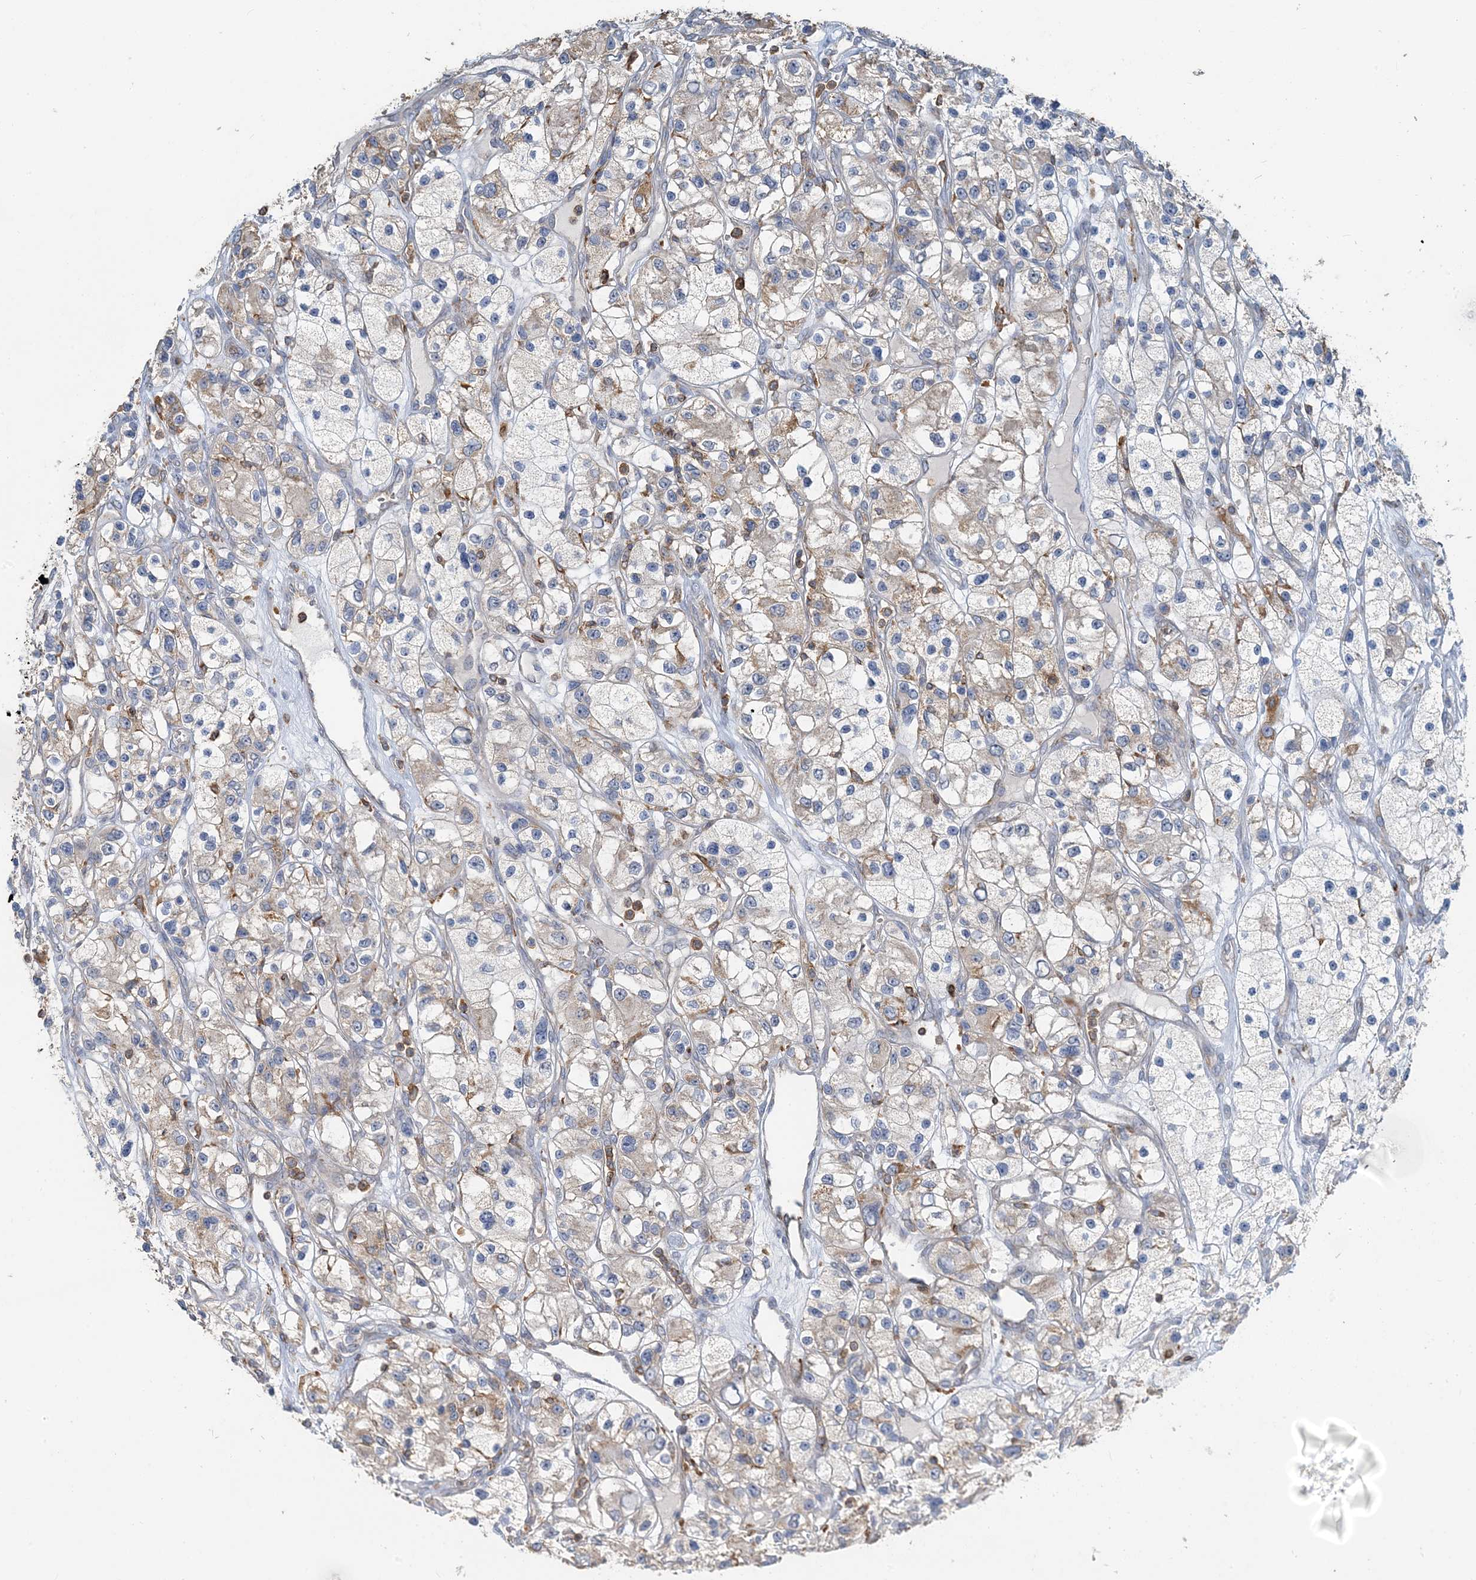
{"staining": {"intensity": "weak", "quantity": "25%-75%", "location": "cytoplasmic/membranous"}, "tissue": "renal cancer", "cell_type": "Tumor cells", "image_type": "cancer", "snomed": [{"axis": "morphology", "description": "Adenocarcinoma, NOS"}, {"axis": "topography", "description": "Kidney"}], "caption": "Approximately 25%-75% of tumor cells in renal adenocarcinoma display weak cytoplasmic/membranous protein positivity as visualized by brown immunohistochemical staining.", "gene": "TMLHE", "patient": {"sex": "female", "age": 57}}